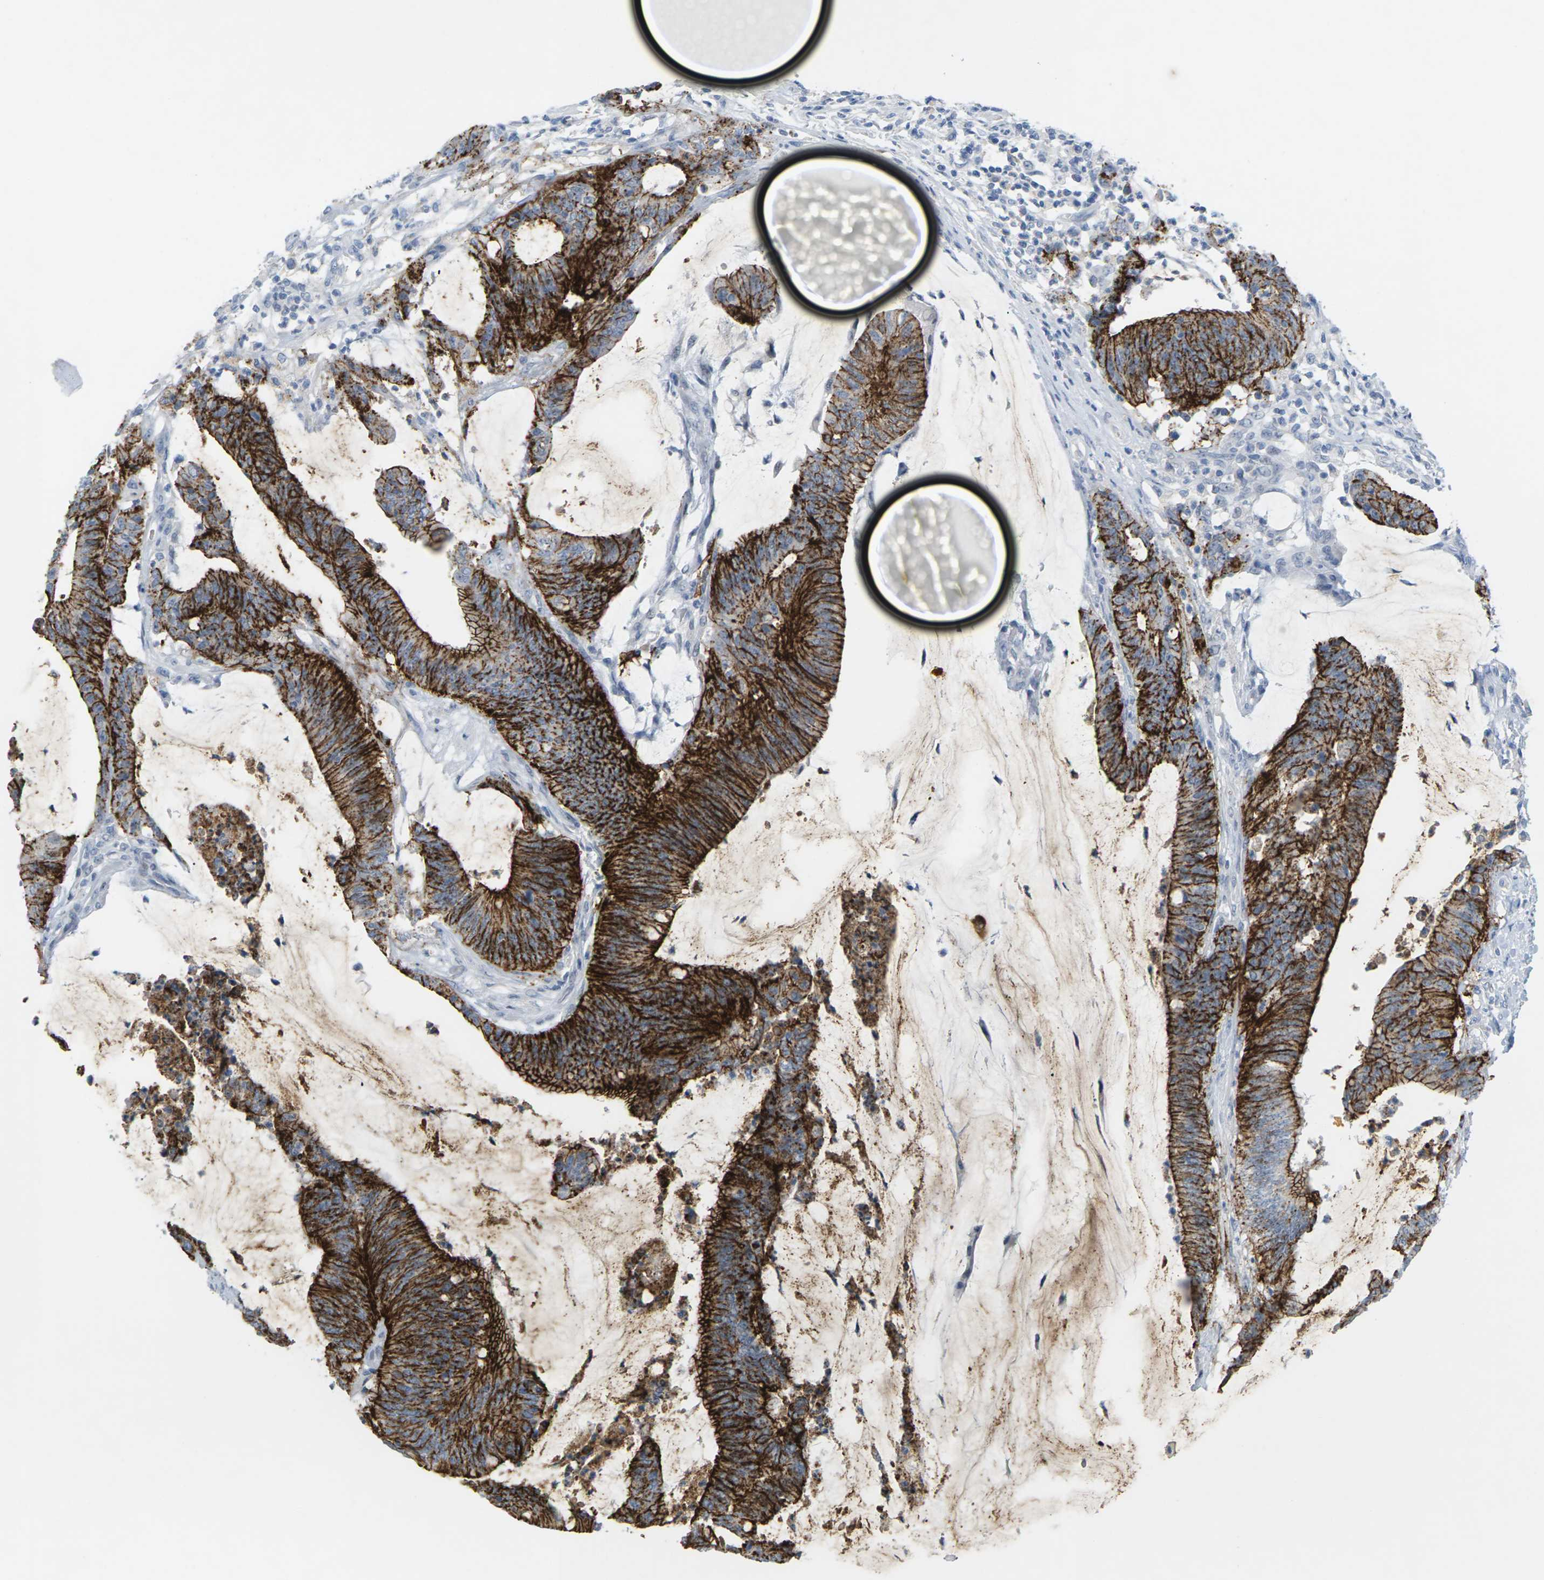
{"staining": {"intensity": "strong", "quantity": ">75%", "location": "cytoplasmic/membranous"}, "tissue": "colorectal cancer", "cell_type": "Tumor cells", "image_type": "cancer", "snomed": [{"axis": "morphology", "description": "Adenocarcinoma, NOS"}, {"axis": "topography", "description": "Rectum"}], "caption": "Strong cytoplasmic/membranous staining is present in approximately >75% of tumor cells in colorectal cancer (adenocarcinoma).", "gene": "CLDN3", "patient": {"sex": "female", "age": 66}}